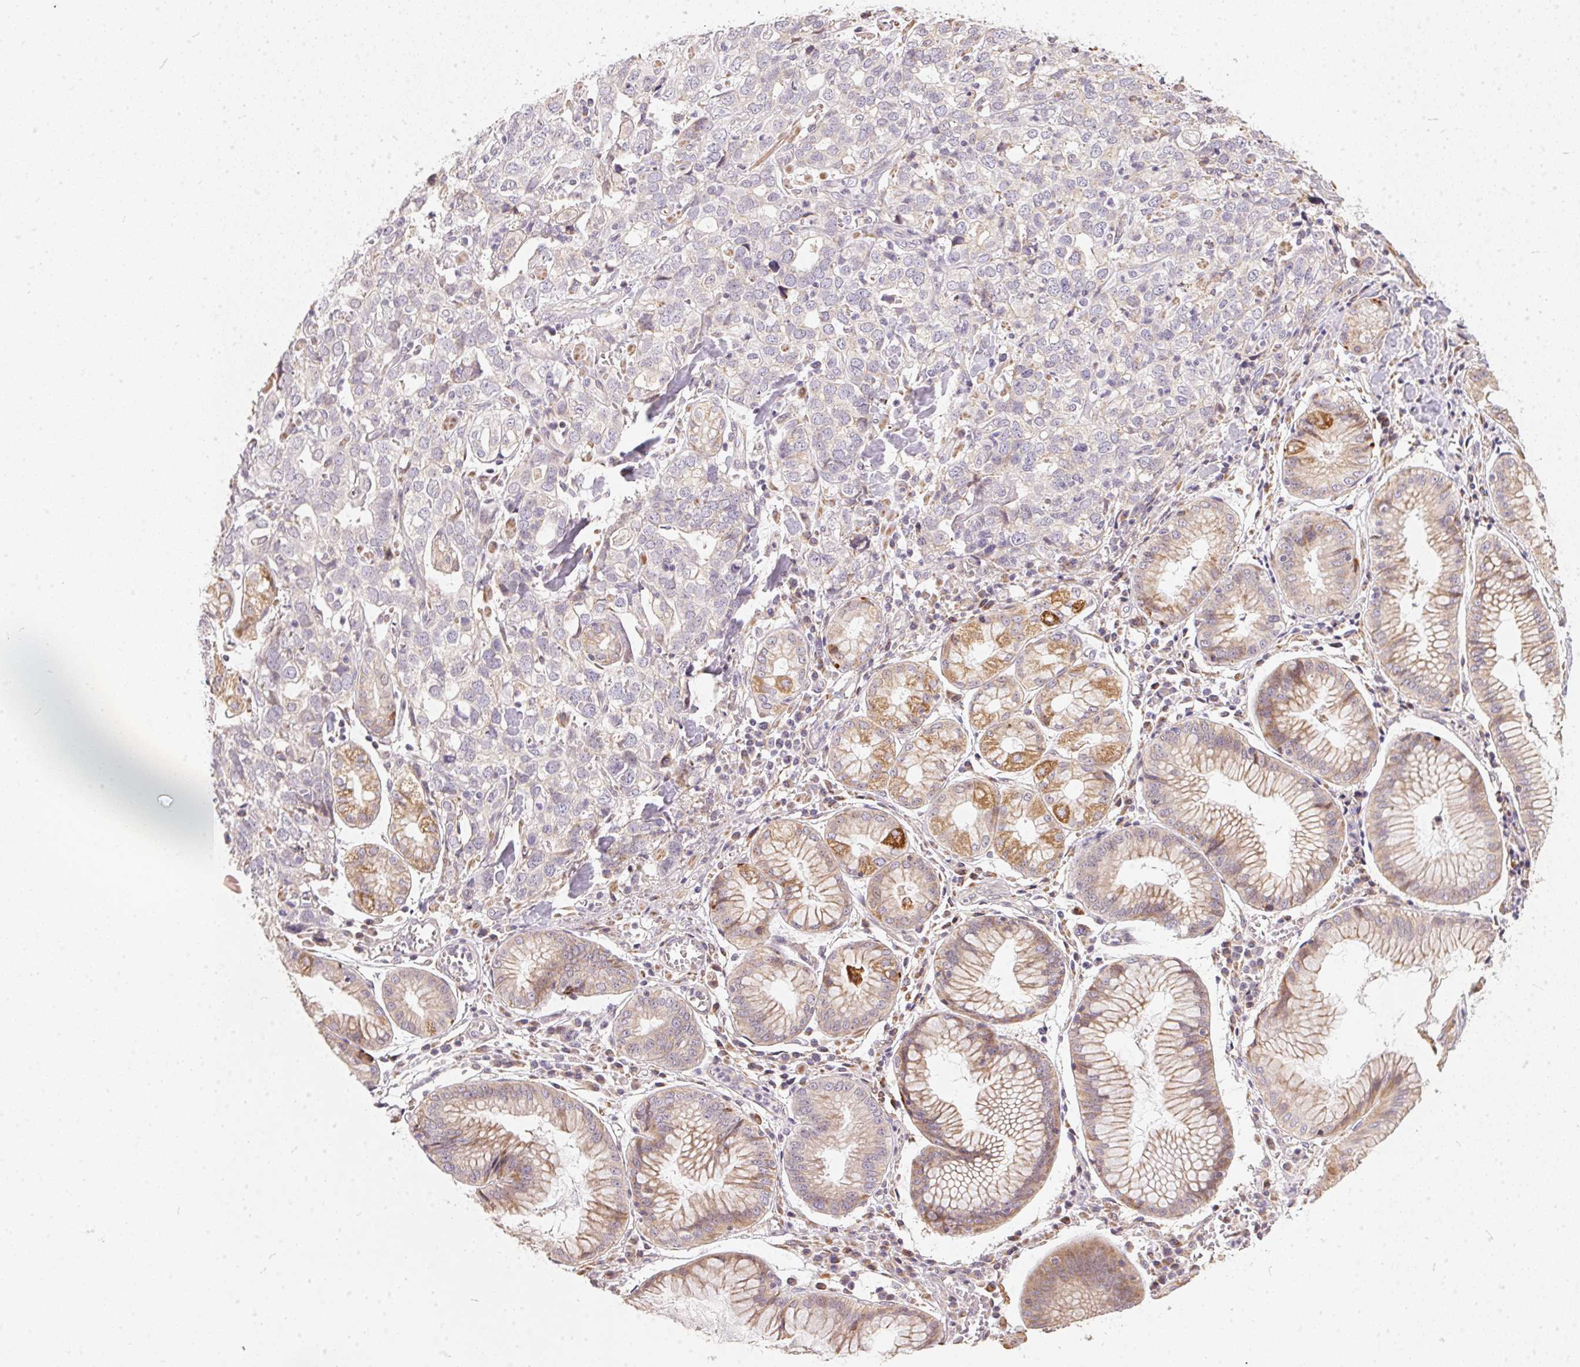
{"staining": {"intensity": "negative", "quantity": "none", "location": "none"}, "tissue": "stomach cancer", "cell_type": "Tumor cells", "image_type": "cancer", "snomed": [{"axis": "morphology", "description": "Adenocarcinoma, NOS"}, {"axis": "topography", "description": "Stomach, upper"}], "caption": "Micrograph shows no significant protein expression in tumor cells of adenocarcinoma (stomach).", "gene": "VWA5B2", "patient": {"sex": "male", "age": 81}}